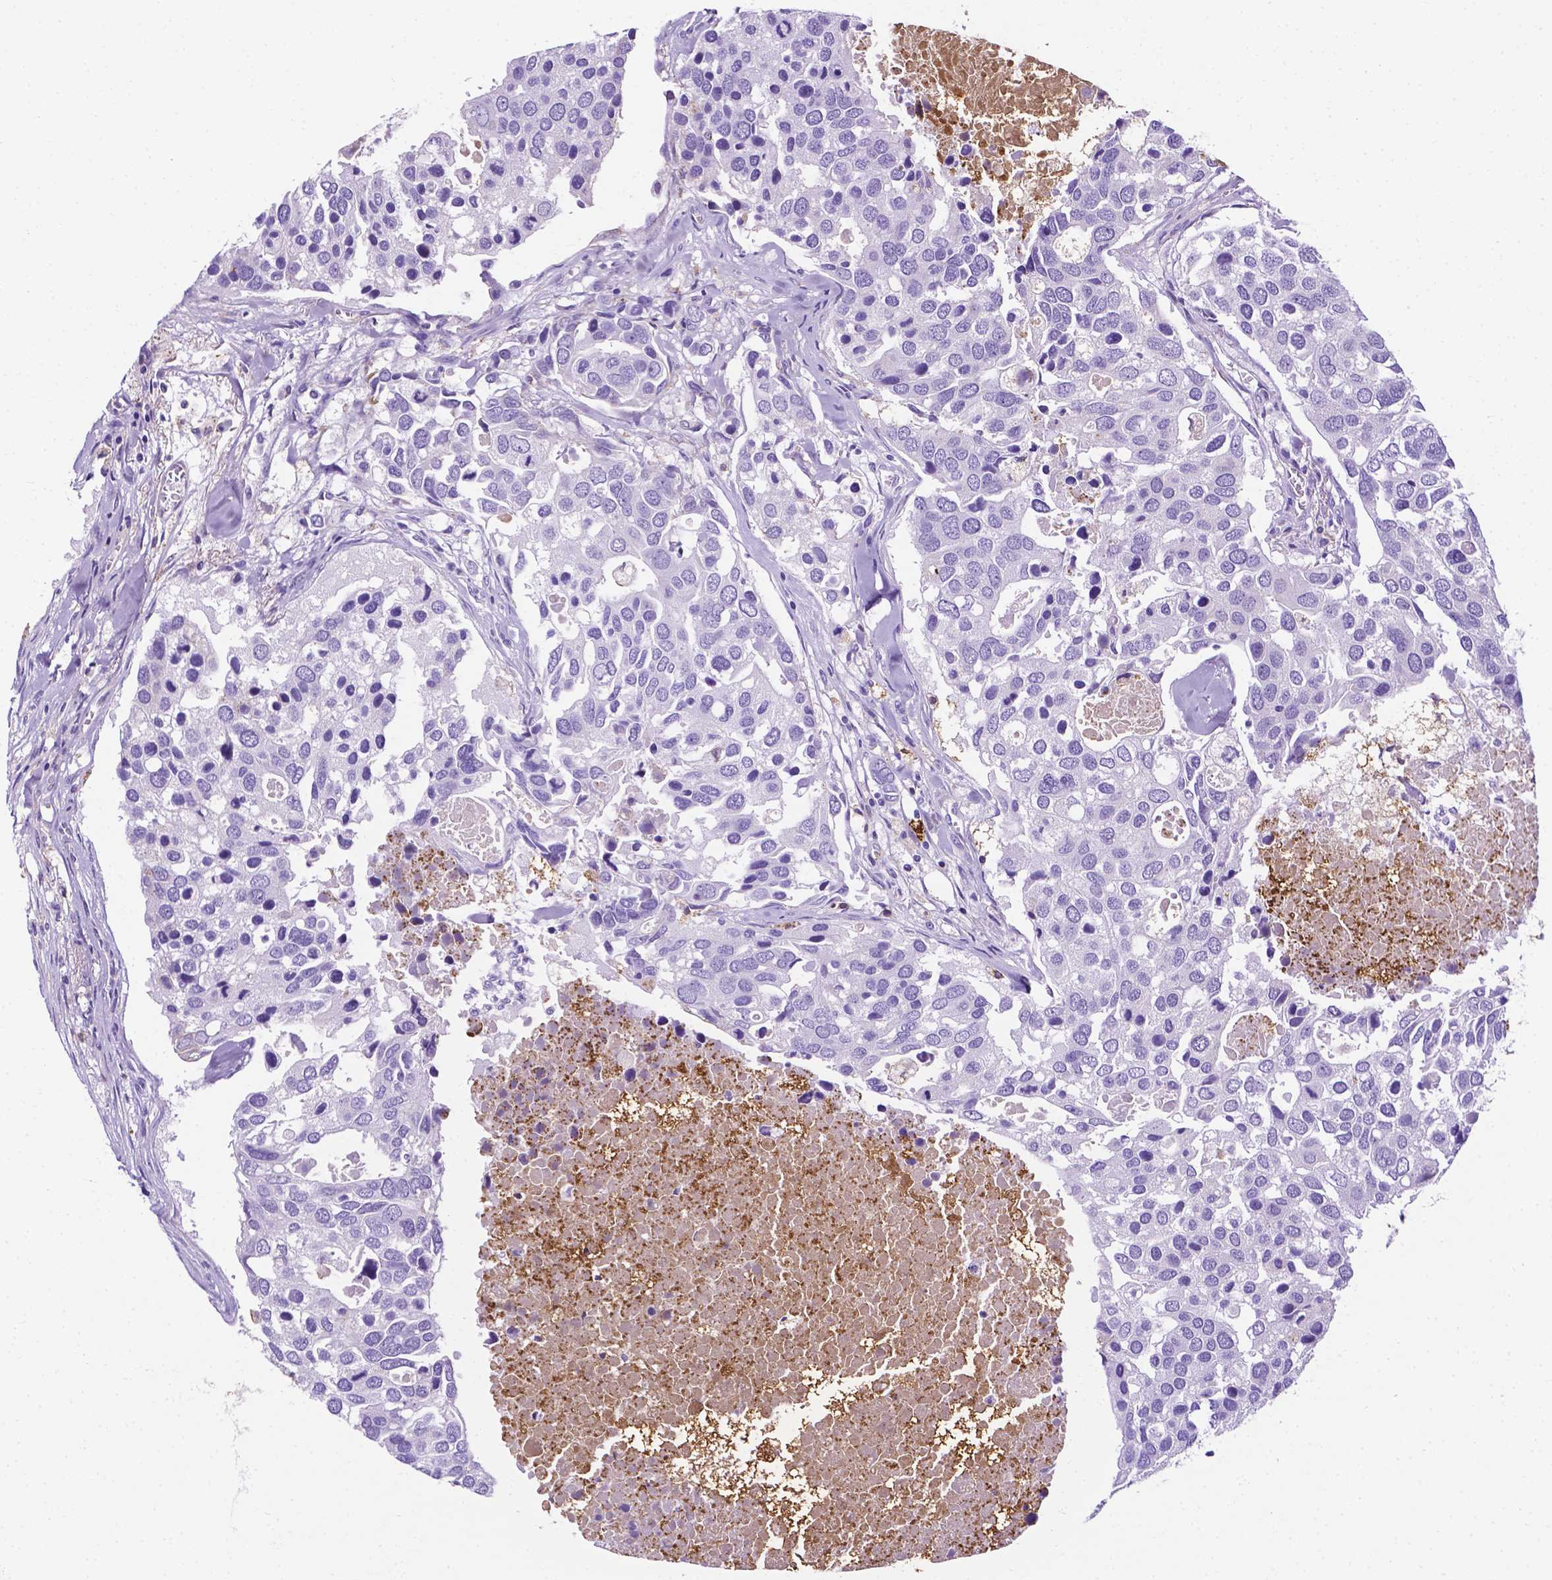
{"staining": {"intensity": "negative", "quantity": "none", "location": "none"}, "tissue": "breast cancer", "cell_type": "Tumor cells", "image_type": "cancer", "snomed": [{"axis": "morphology", "description": "Duct carcinoma"}, {"axis": "topography", "description": "Breast"}], "caption": "Immunohistochemistry histopathology image of neoplastic tissue: human intraductal carcinoma (breast) stained with DAB exhibits no significant protein staining in tumor cells.", "gene": "APOE", "patient": {"sex": "female", "age": 83}}